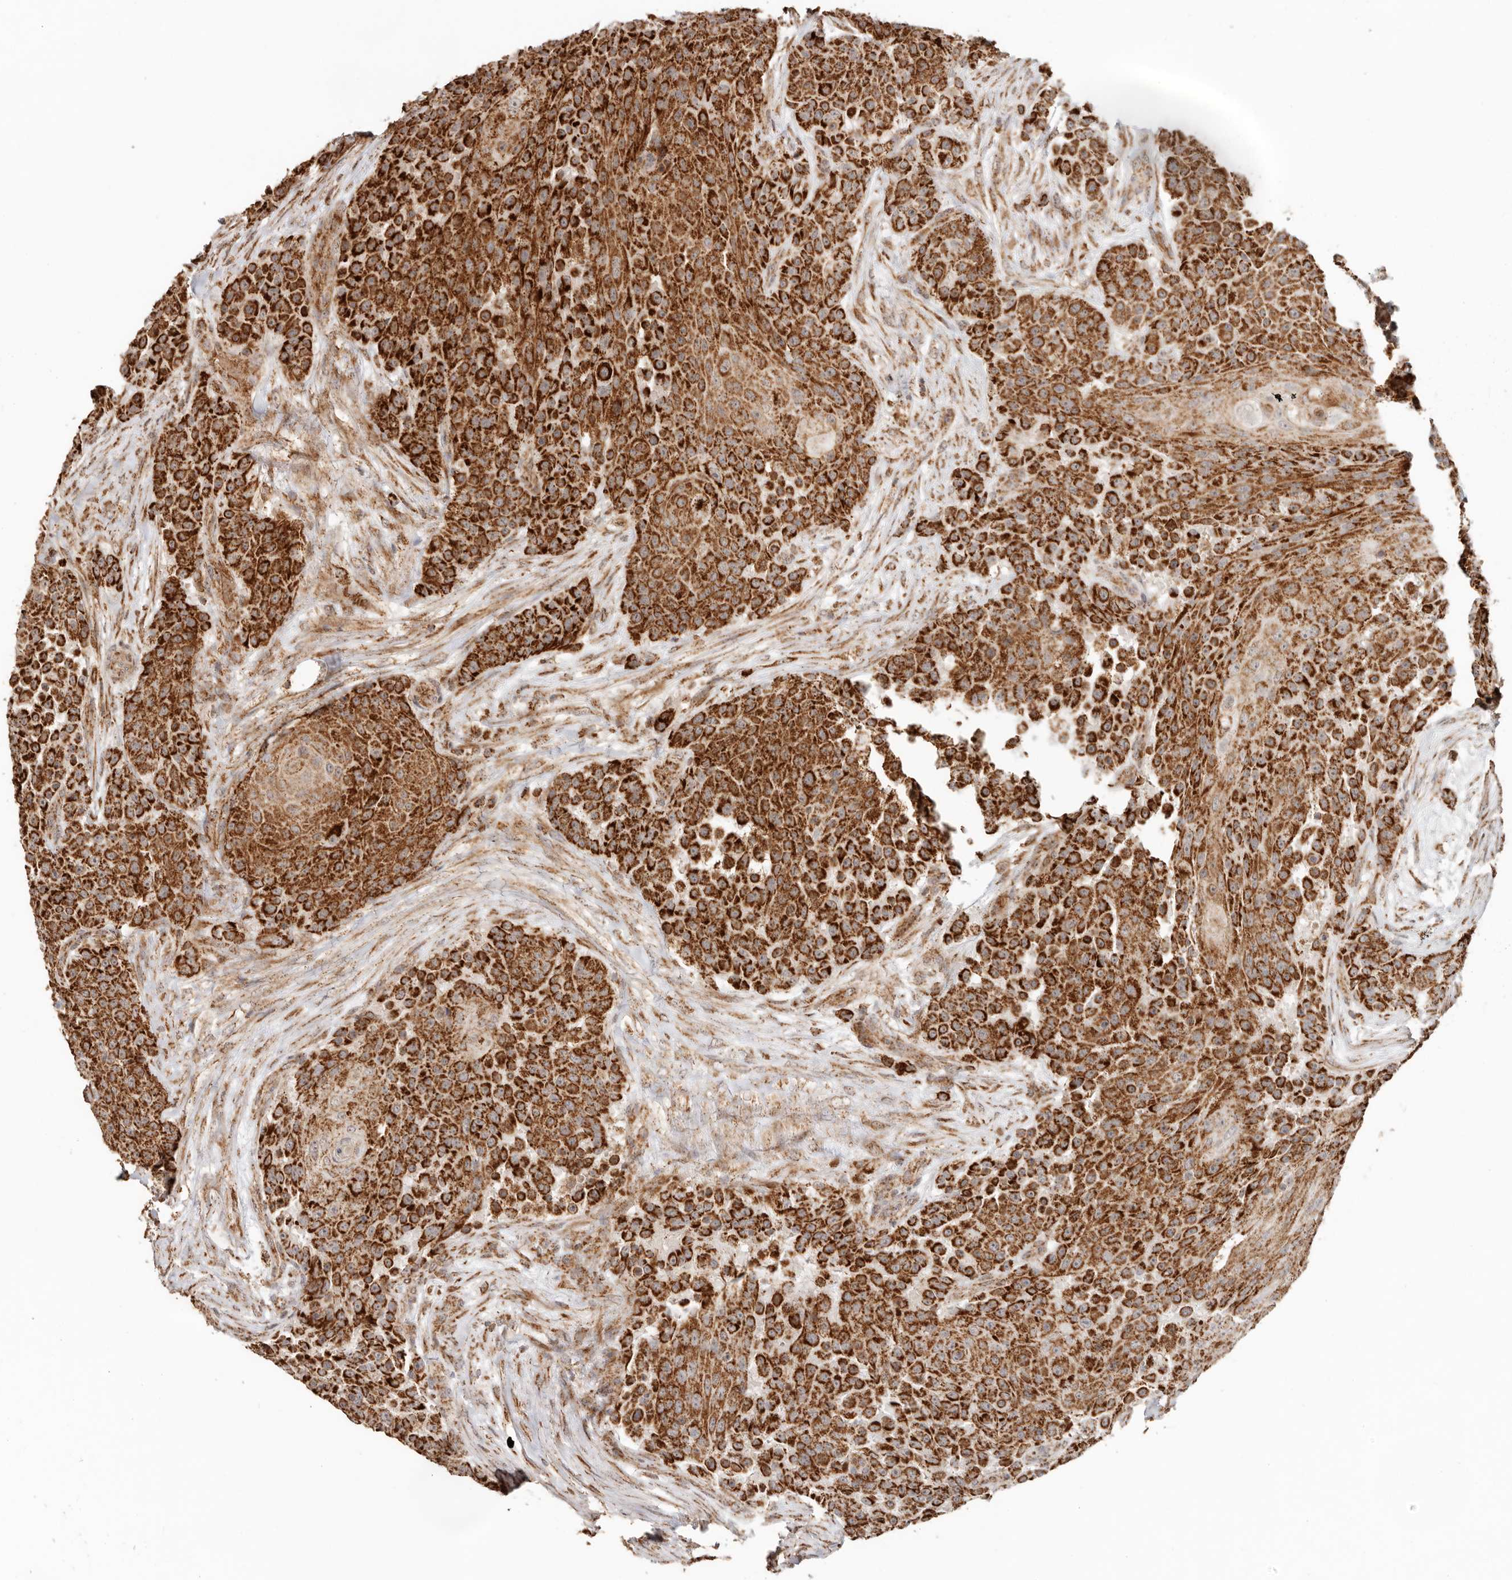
{"staining": {"intensity": "strong", "quantity": ">75%", "location": "cytoplasmic/membranous"}, "tissue": "urothelial cancer", "cell_type": "Tumor cells", "image_type": "cancer", "snomed": [{"axis": "morphology", "description": "Urothelial carcinoma, High grade"}, {"axis": "topography", "description": "Urinary bladder"}], "caption": "Immunohistochemical staining of high-grade urothelial carcinoma displays strong cytoplasmic/membranous protein positivity in approximately >75% of tumor cells.", "gene": "NDUFB11", "patient": {"sex": "female", "age": 63}}